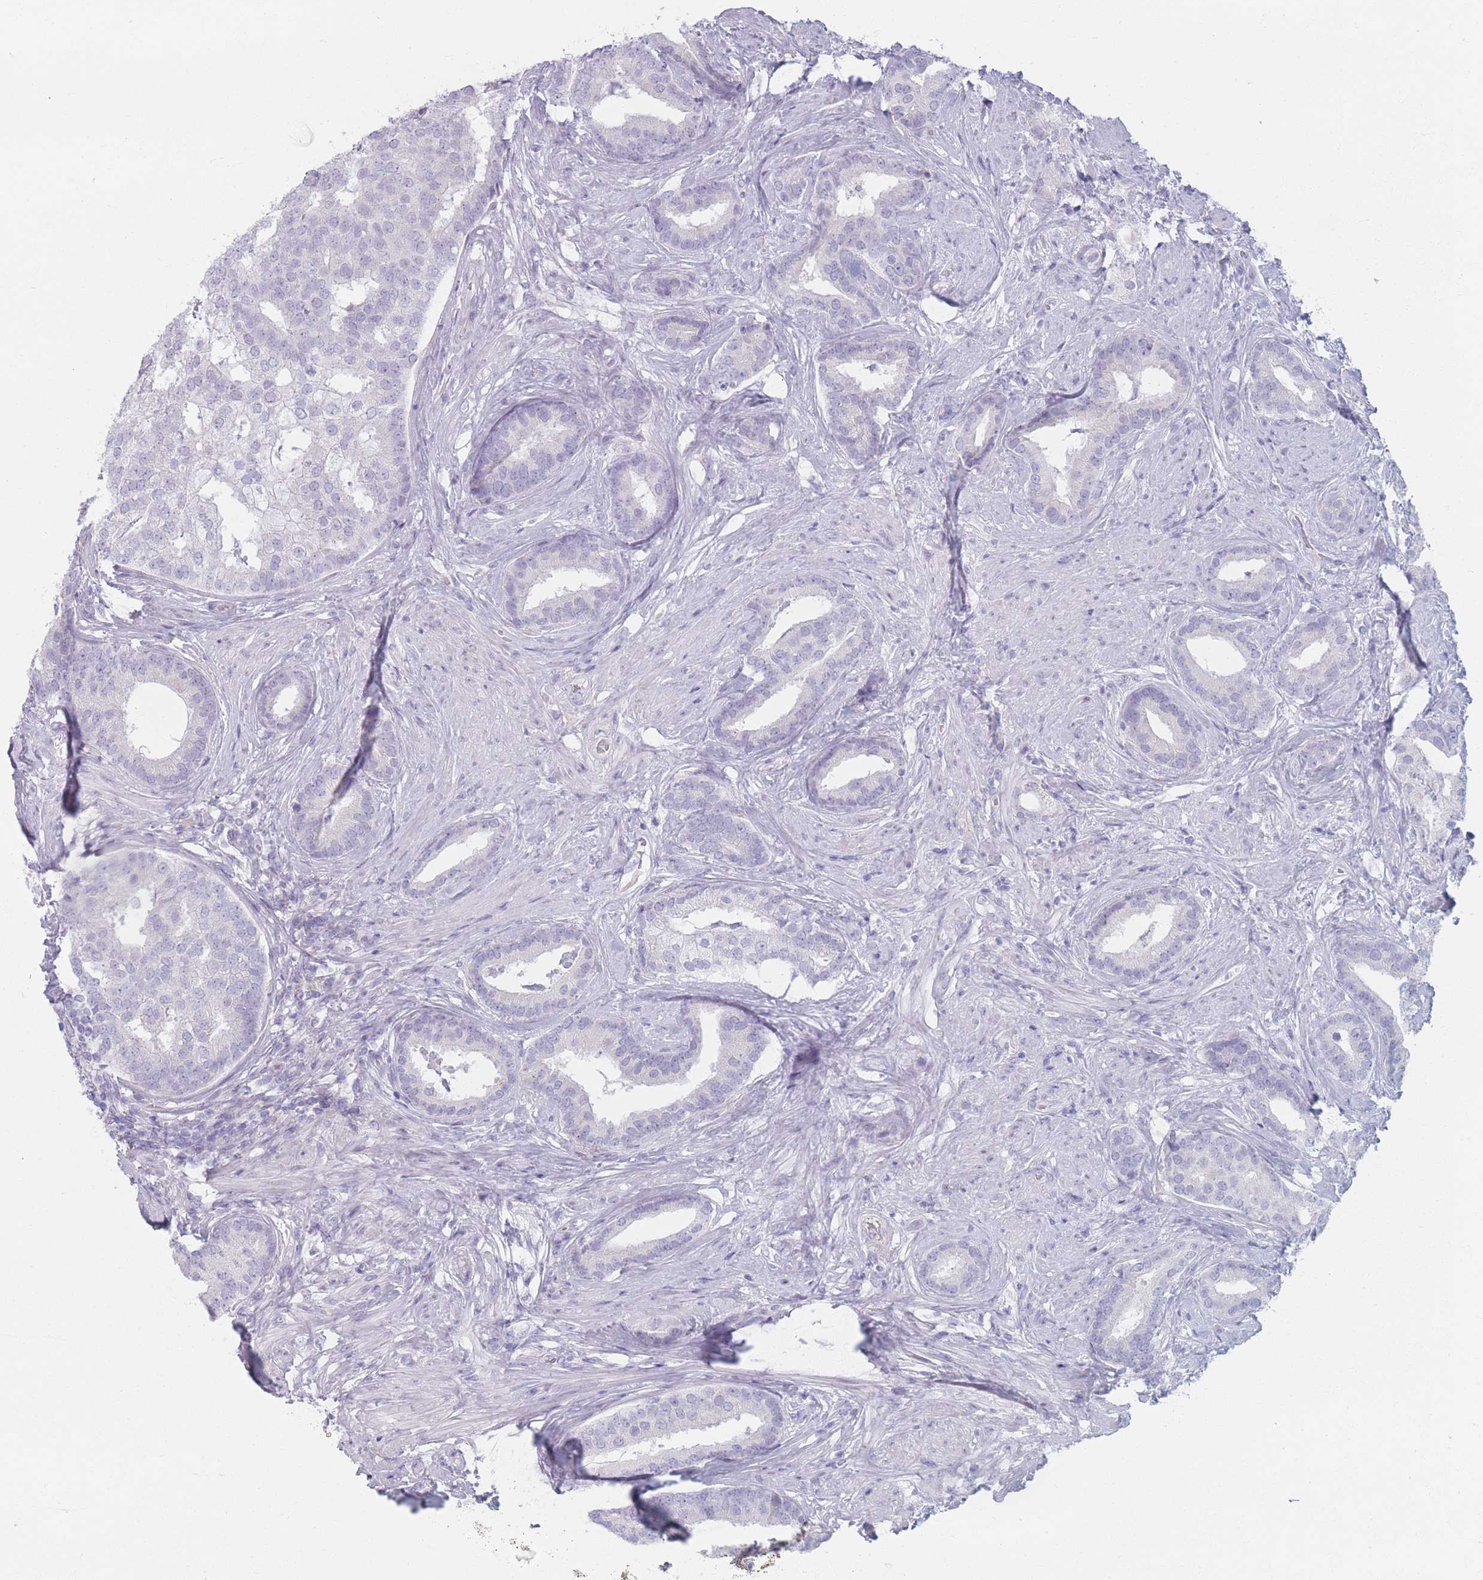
{"staining": {"intensity": "negative", "quantity": "none", "location": "none"}, "tissue": "prostate cancer", "cell_type": "Tumor cells", "image_type": "cancer", "snomed": [{"axis": "morphology", "description": "Adenocarcinoma, High grade"}, {"axis": "topography", "description": "Prostate"}], "caption": "High-grade adenocarcinoma (prostate) was stained to show a protein in brown. There is no significant positivity in tumor cells.", "gene": "PIGM", "patient": {"sex": "male", "age": 55}}